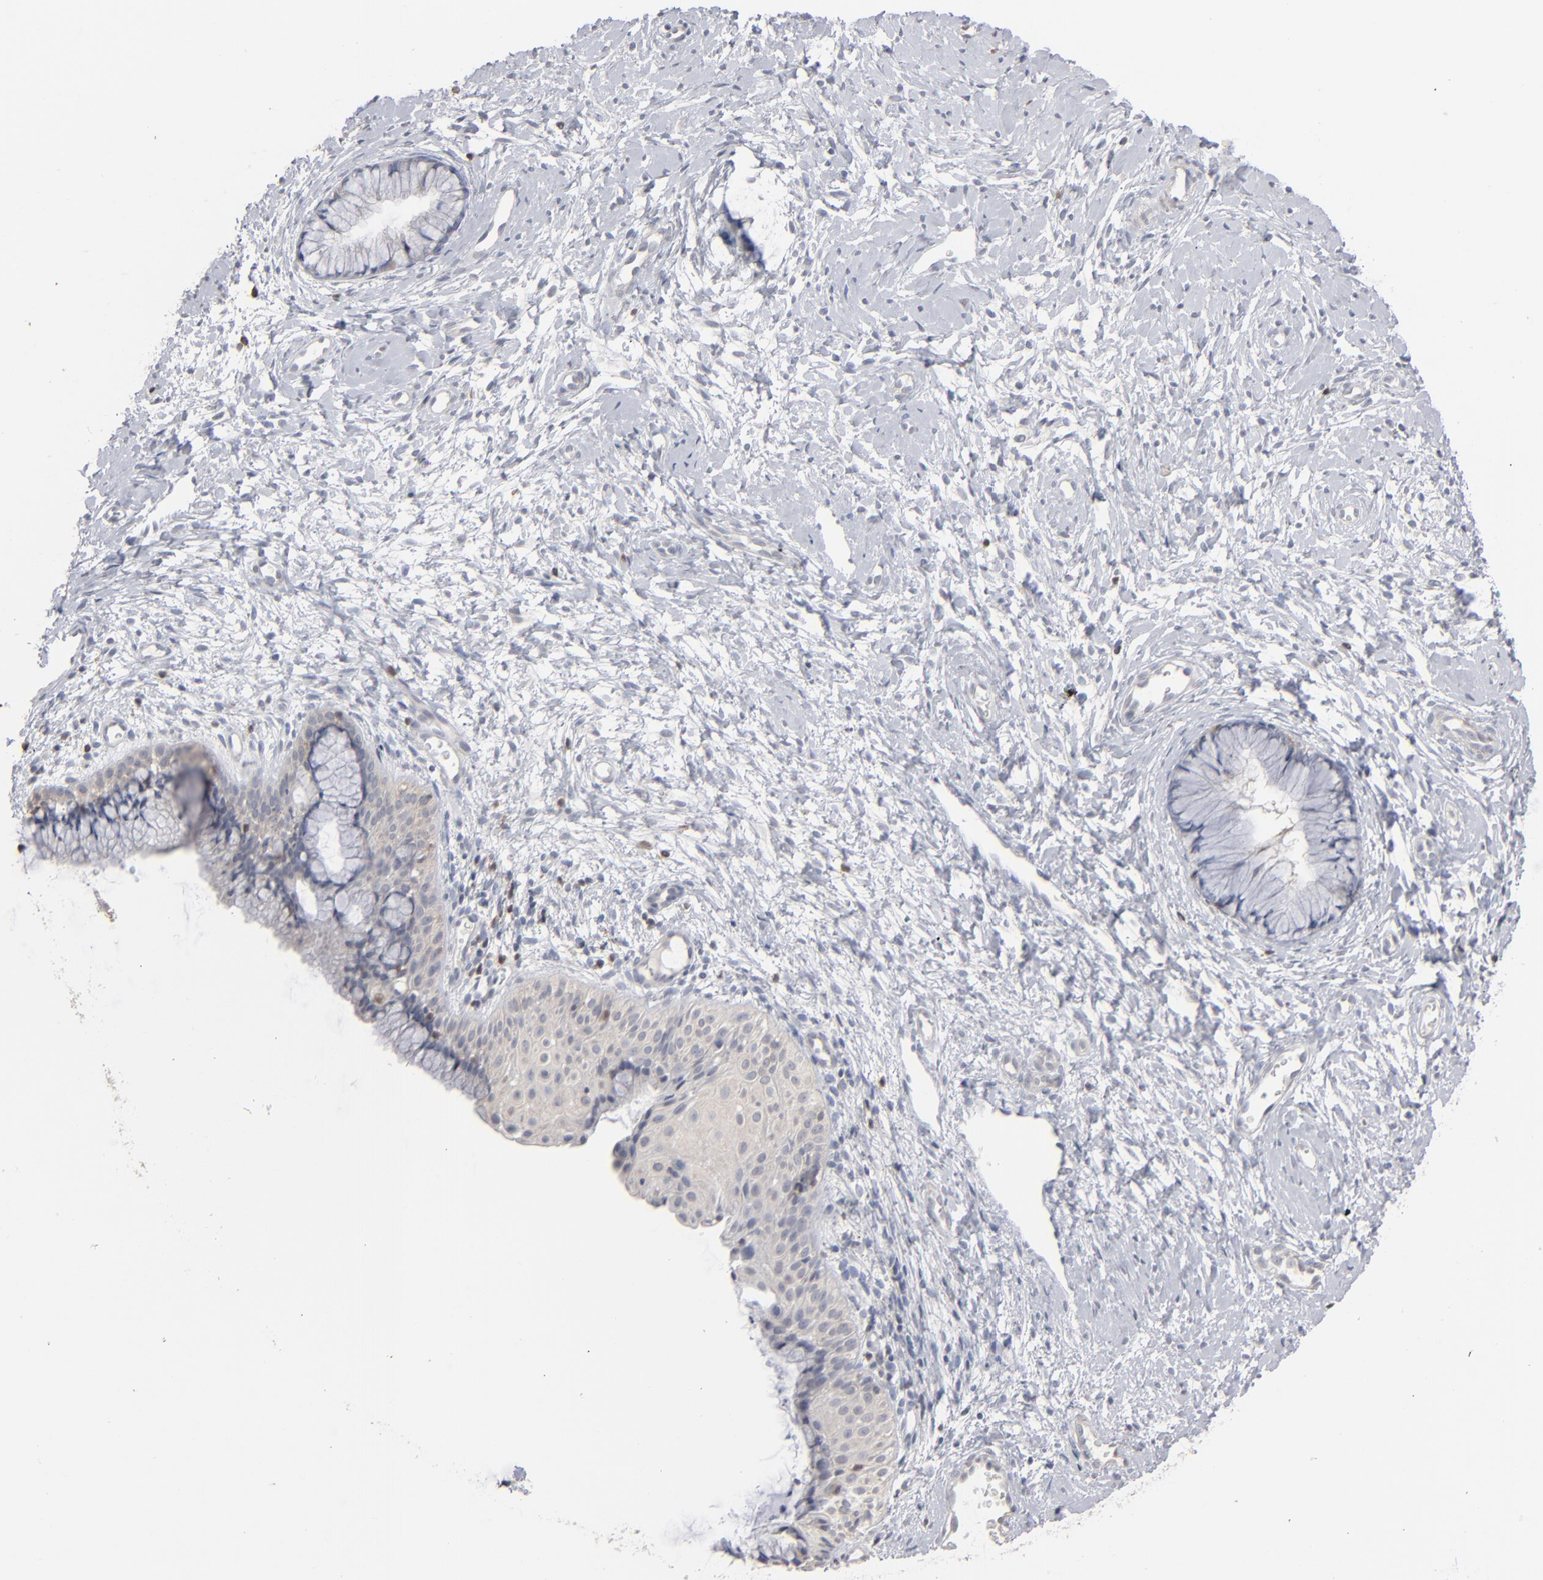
{"staining": {"intensity": "negative", "quantity": "none", "location": "none"}, "tissue": "cervix", "cell_type": "Glandular cells", "image_type": "normal", "snomed": [{"axis": "morphology", "description": "Normal tissue, NOS"}, {"axis": "topography", "description": "Cervix"}], "caption": "High power microscopy photomicrograph of an IHC histopathology image of normal cervix, revealing no significant expression in glandular cells.", "gene": "STAT4", "patient": {"sex": "female", "age": 46}}